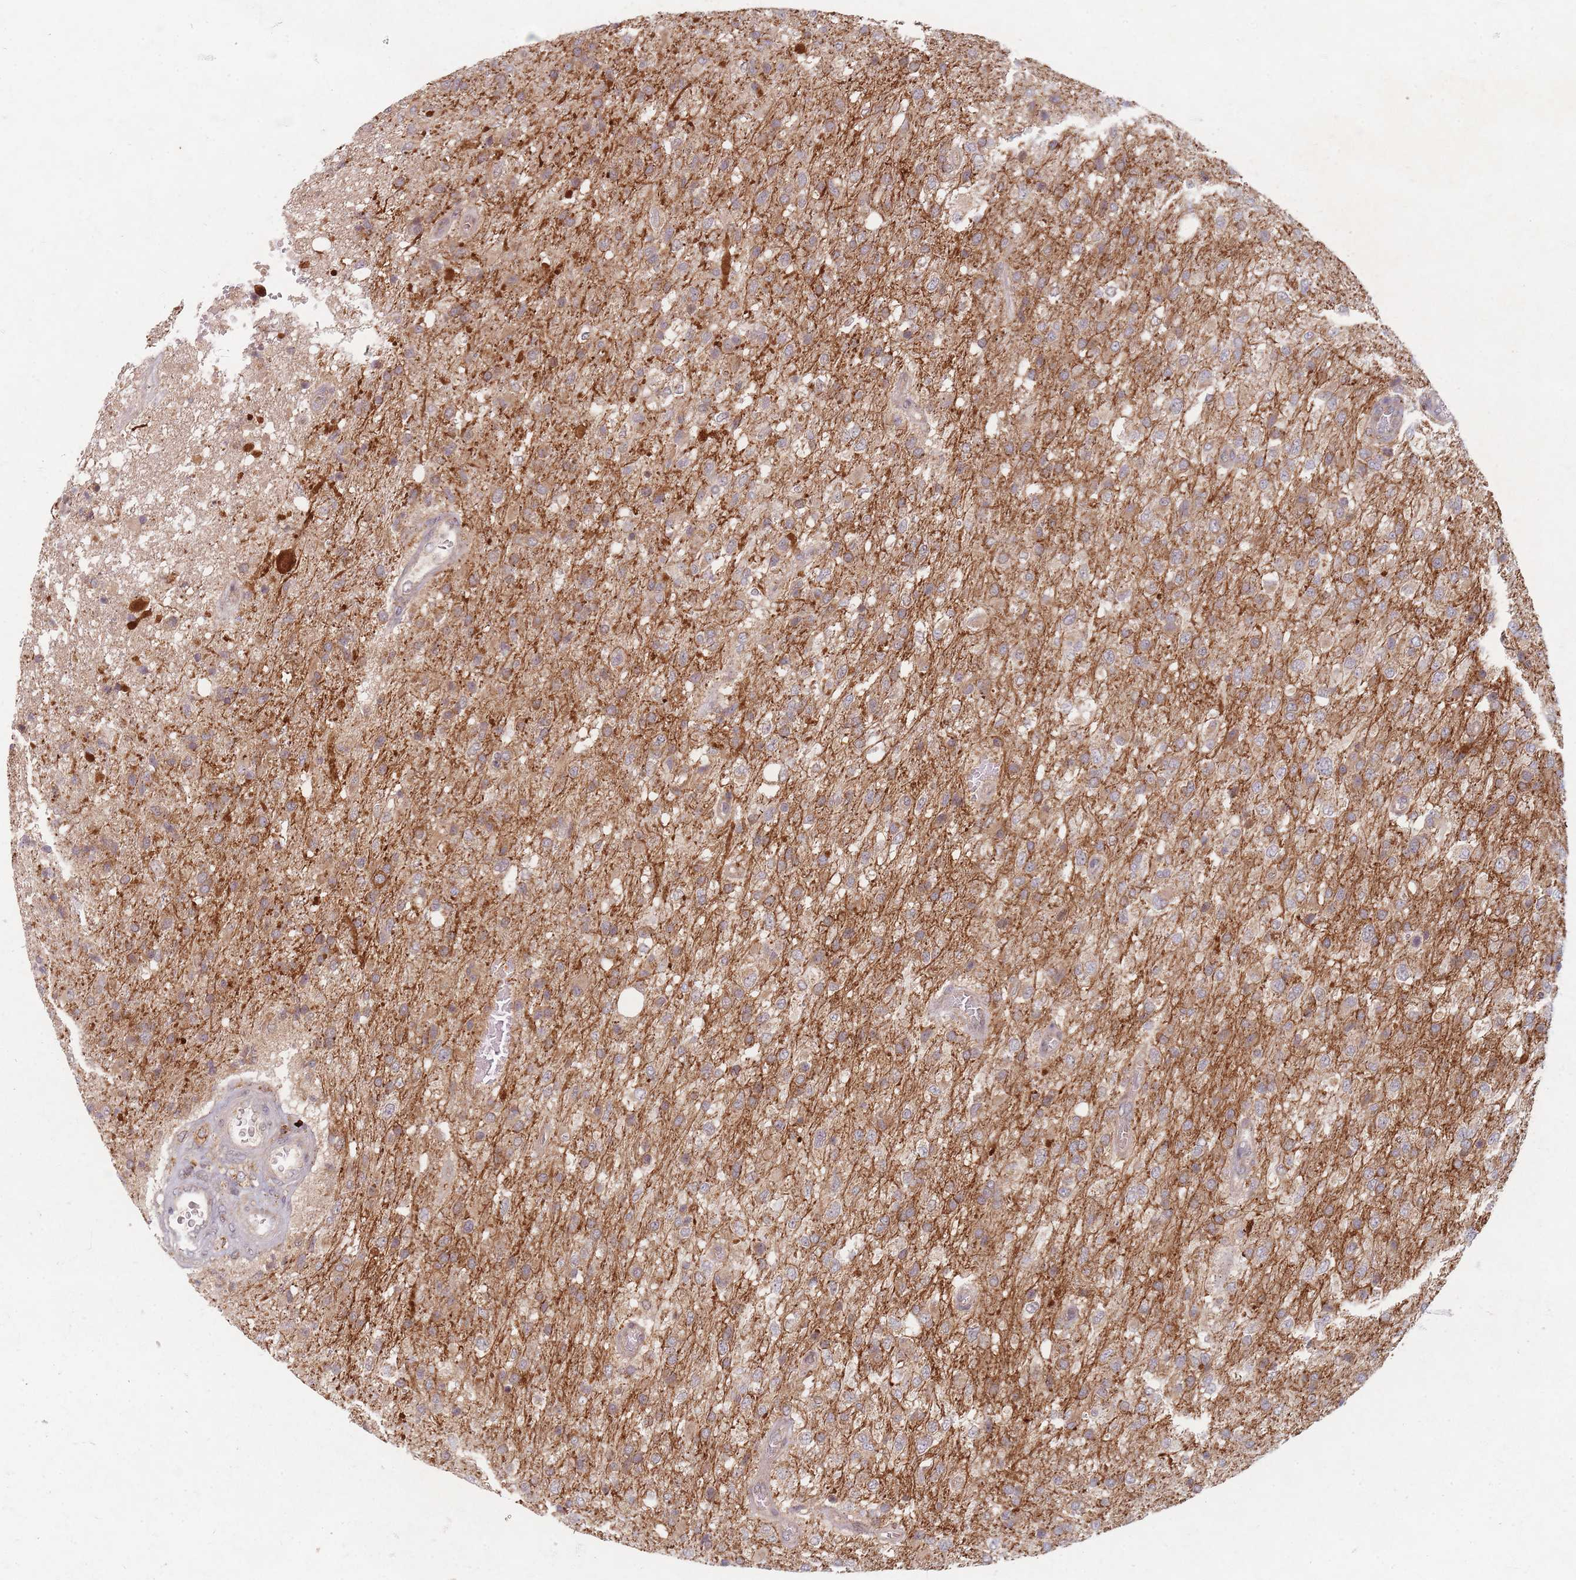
{"staining": {"intensity": "moderate", "quantity": ">75%", "location": "cytoplasmic/membranous"}, "tissue": "glioma", "cell_type": "Tumor cells", "image_type": "cancer", "snomed": [{"axis": "morphology", "description": "Glioma, malignant, High grade"}, {"axis": "topography", "description": "Brain"}], "caption": "Immunohistochemical staining of human glioma shows medium levels of moderate cytoplasmic/membranous protein staining in approximately >75% of tumor cells.", "gene": "RADX", "patient": {"sex": "female", "age": 74}}